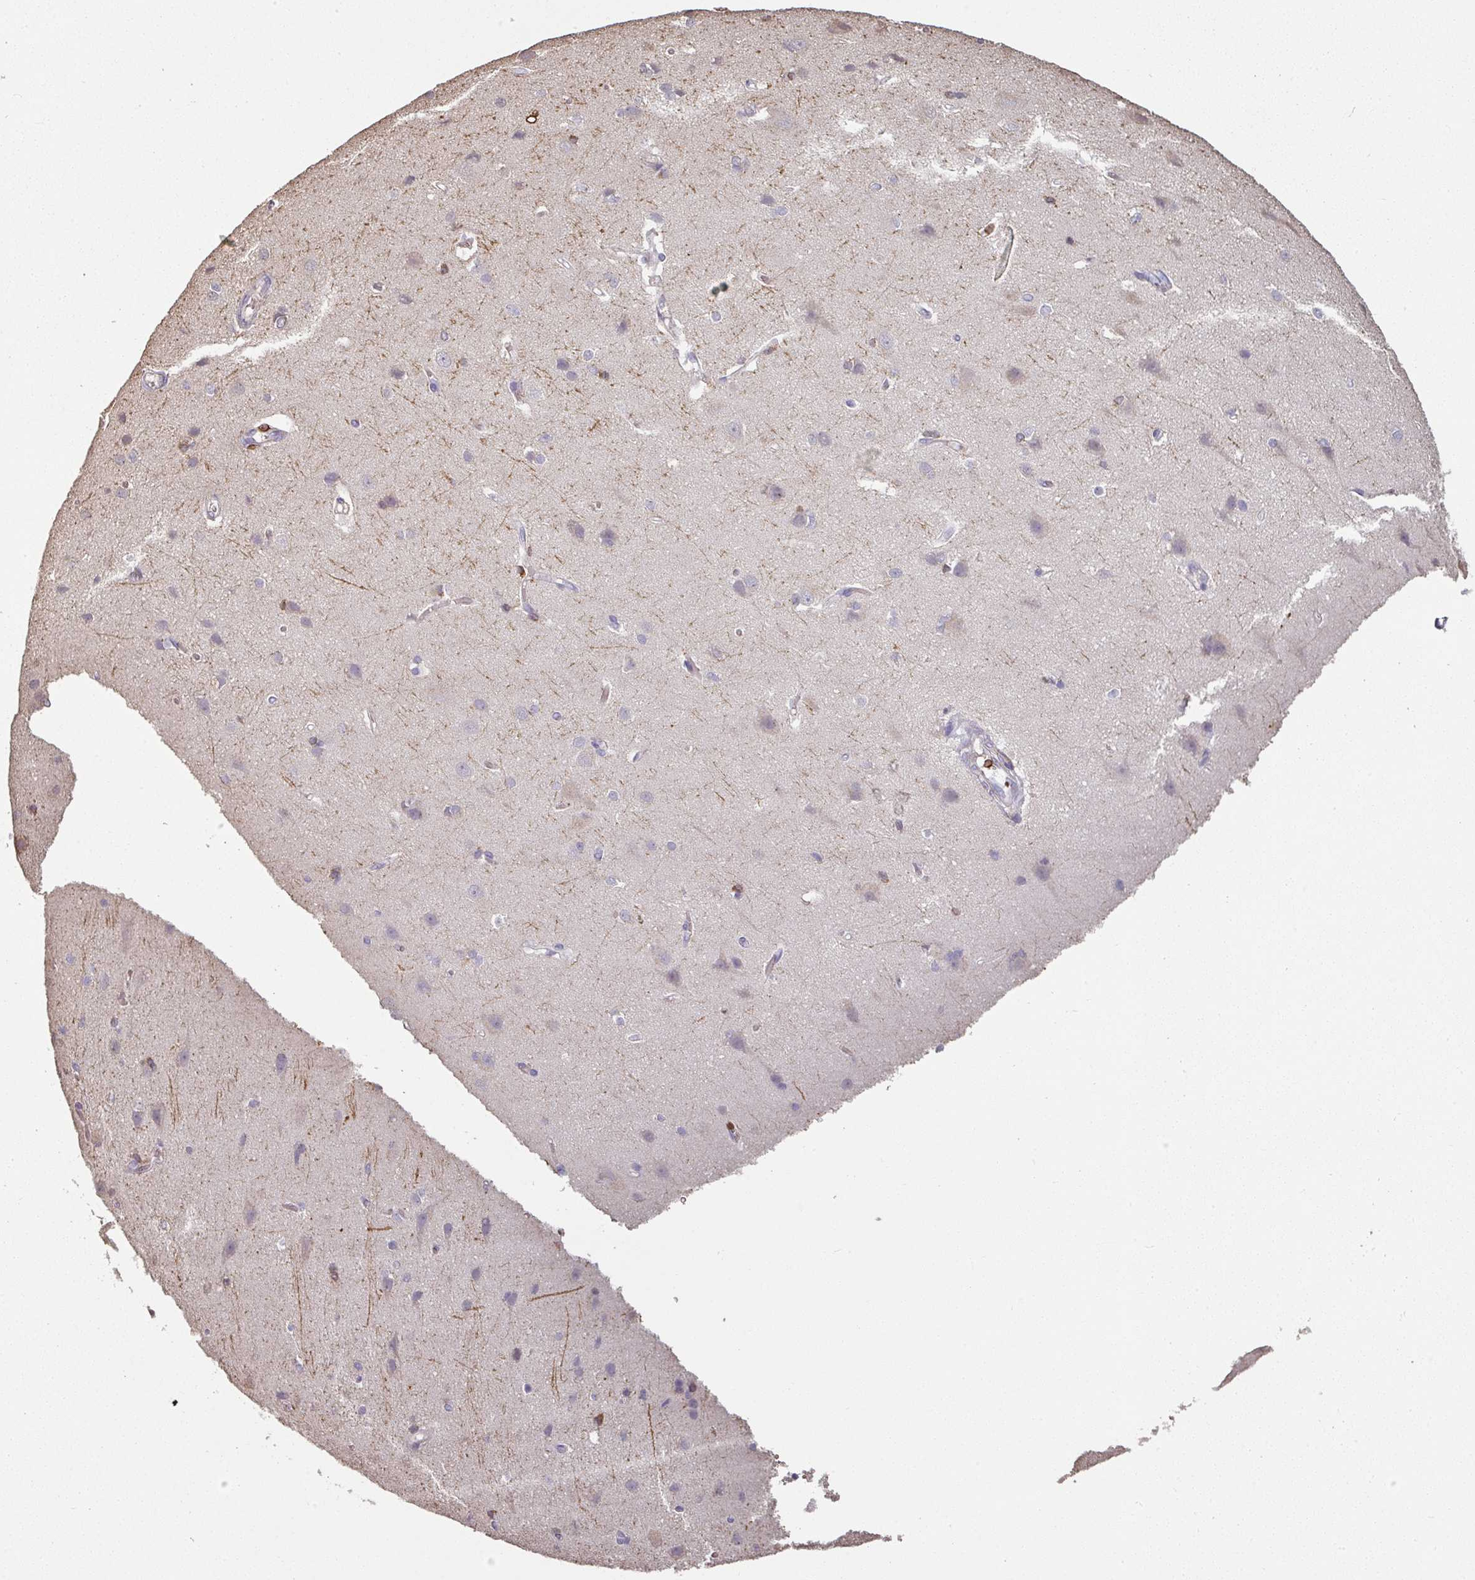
{"staining": {"intensity": "negative", "quantity": "none", "location": "none"}, "tissue": "cerebral cortex", "cell_type": "Endothelial cells", "image_type": "normal", "snomed": [{"axis": "morphology", "description": "Normal tissue, NOS"}, {"axis": "topography", "description": "Cerebral cortex"}], "caption": "Protein analysis of normal cerebral cortex reveals no significant staining in endothelial cells. Nuclei are stained in blue.", "gene": "OLFML2B", "patient": {"sex": "male", "age": 37}}